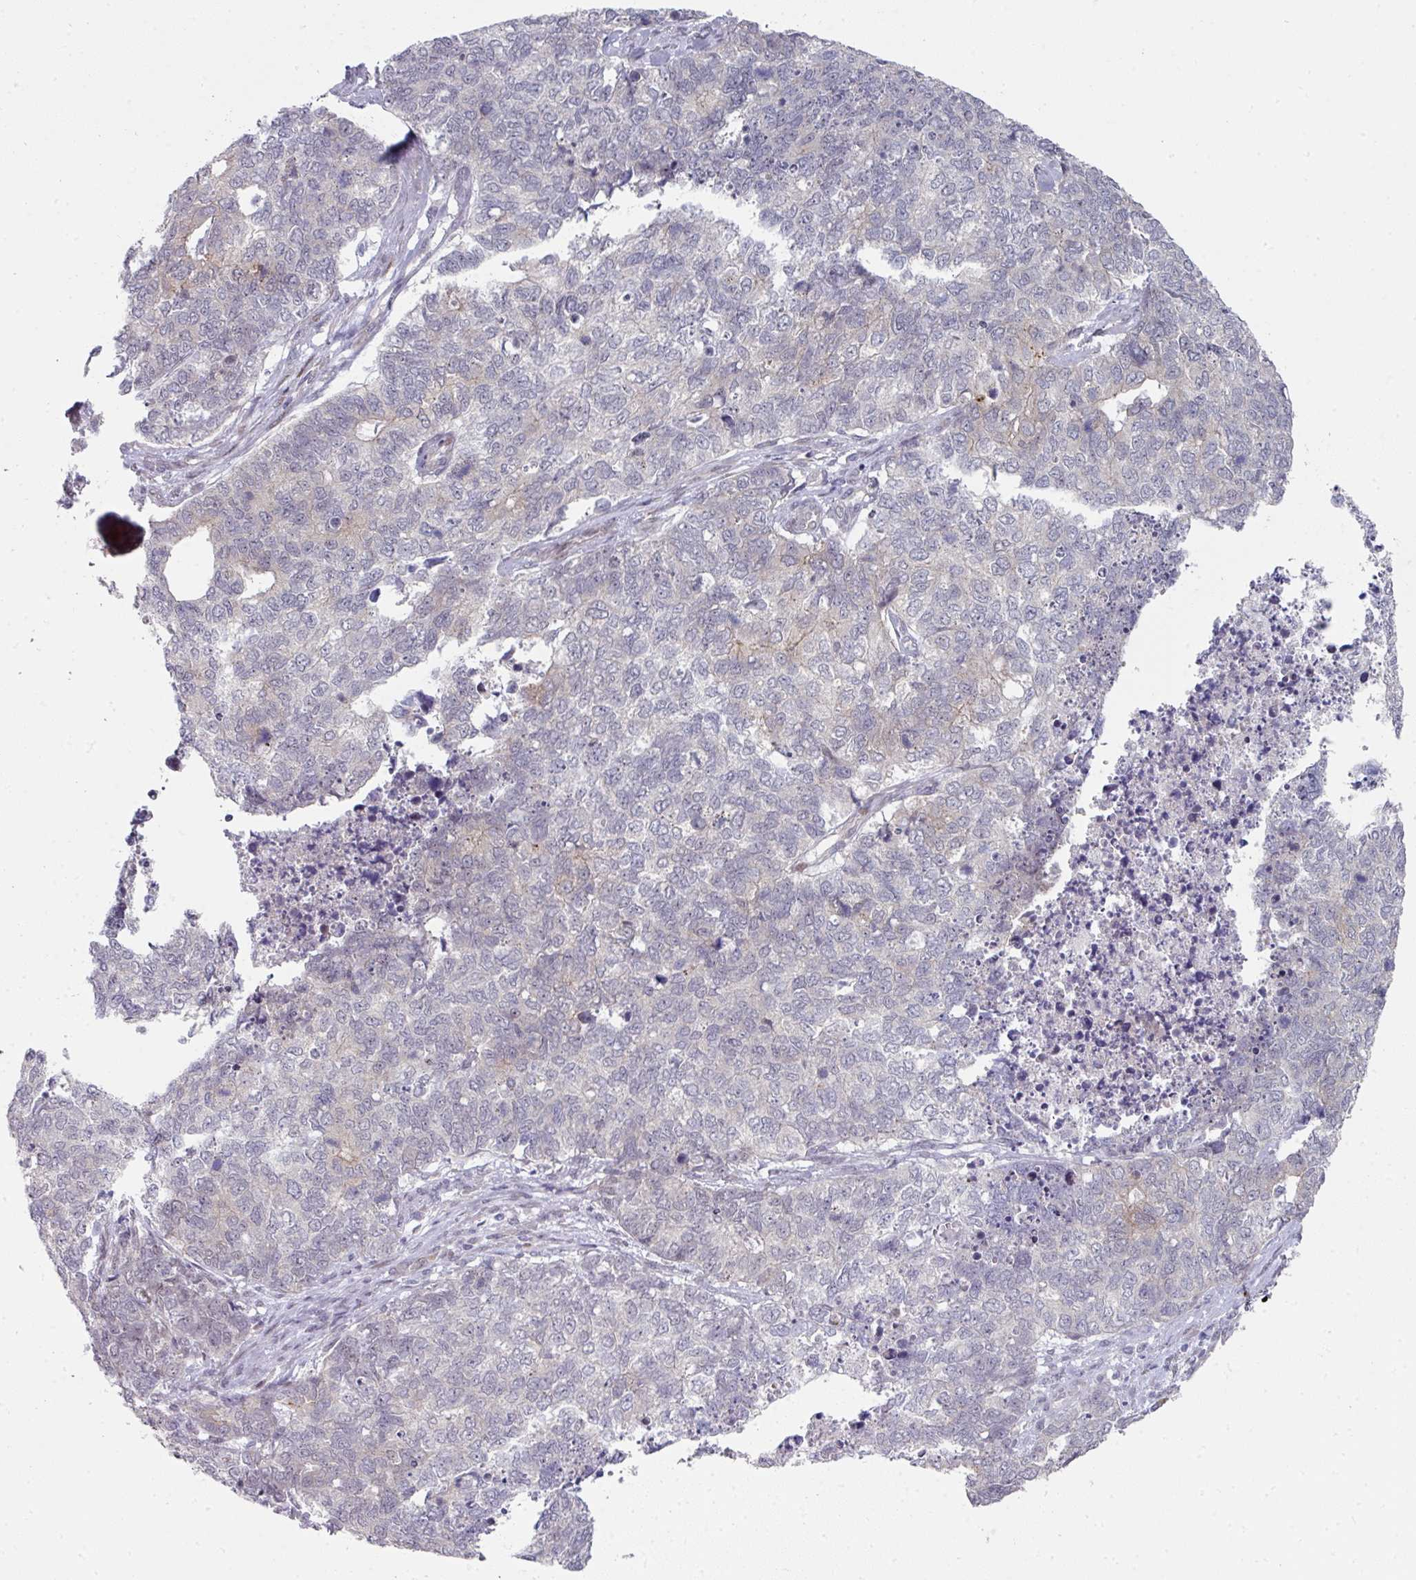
{"staining": {"intensity": "negative", "quantity": "none", "location": "none"}, "tissue": "cervical cancer", "cell_type": "Tumor cells", "image_type": "cancer", "snomed": [{"axis": "morphology", "description": "Squamous cell carcinoma, NOS"}, {"axis": "topography", "description": "Cervix"}], "caption": "Tumor cells show no significant expression in cervical cancer.", "gene": "TMCC1", "patient": {"sex": "female", "age": 63}}